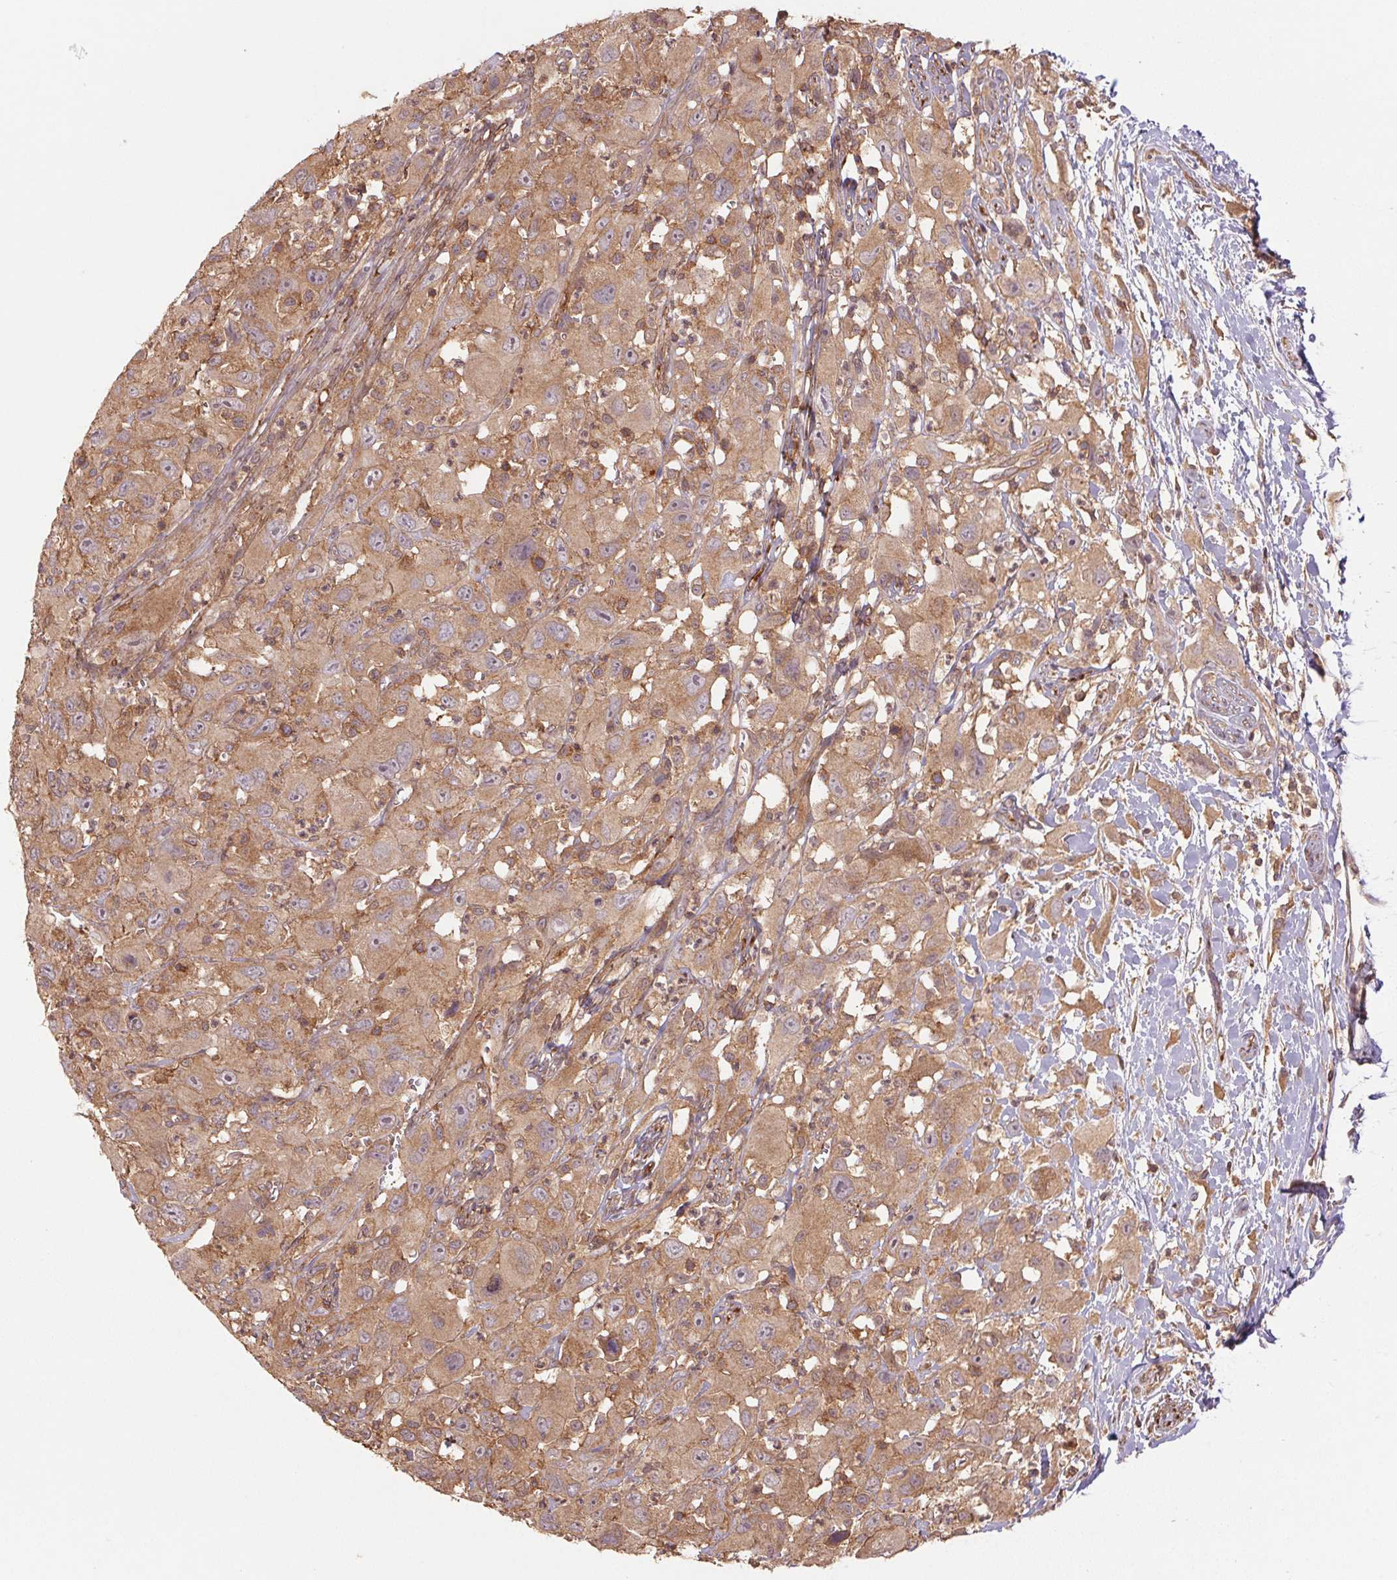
{"staining": {"intensity": "moderate", "quantity": ">75%", "location": "cytoplasmic/membranous,nuclear"}, "tissue": "head and neck cancer", "cell_type": "Tumor cells", "image_type": "cancer", "snomed": [{"axis": "morphology", "description": "Squamous cell carcinoma, NOS"}, {"axis": "morphology", "description": "Squamous cell carcinoma, metastatic, NOS"}, {"axis": "topography", "description": "Oral tissue"}, {"axis": "topography", "description": "Head-Neck"}], "caption": "A high-resolution image shows immunohistochemistry (IHC) staining of head and neck squamous cell carcinoma, which demonstrates moderate cytoplasmic/membranous and nuclear staining in approximately >75% of tumor cells.", "gene": "TUBA3D", "patient": {"sex": "female", "age": 85}}